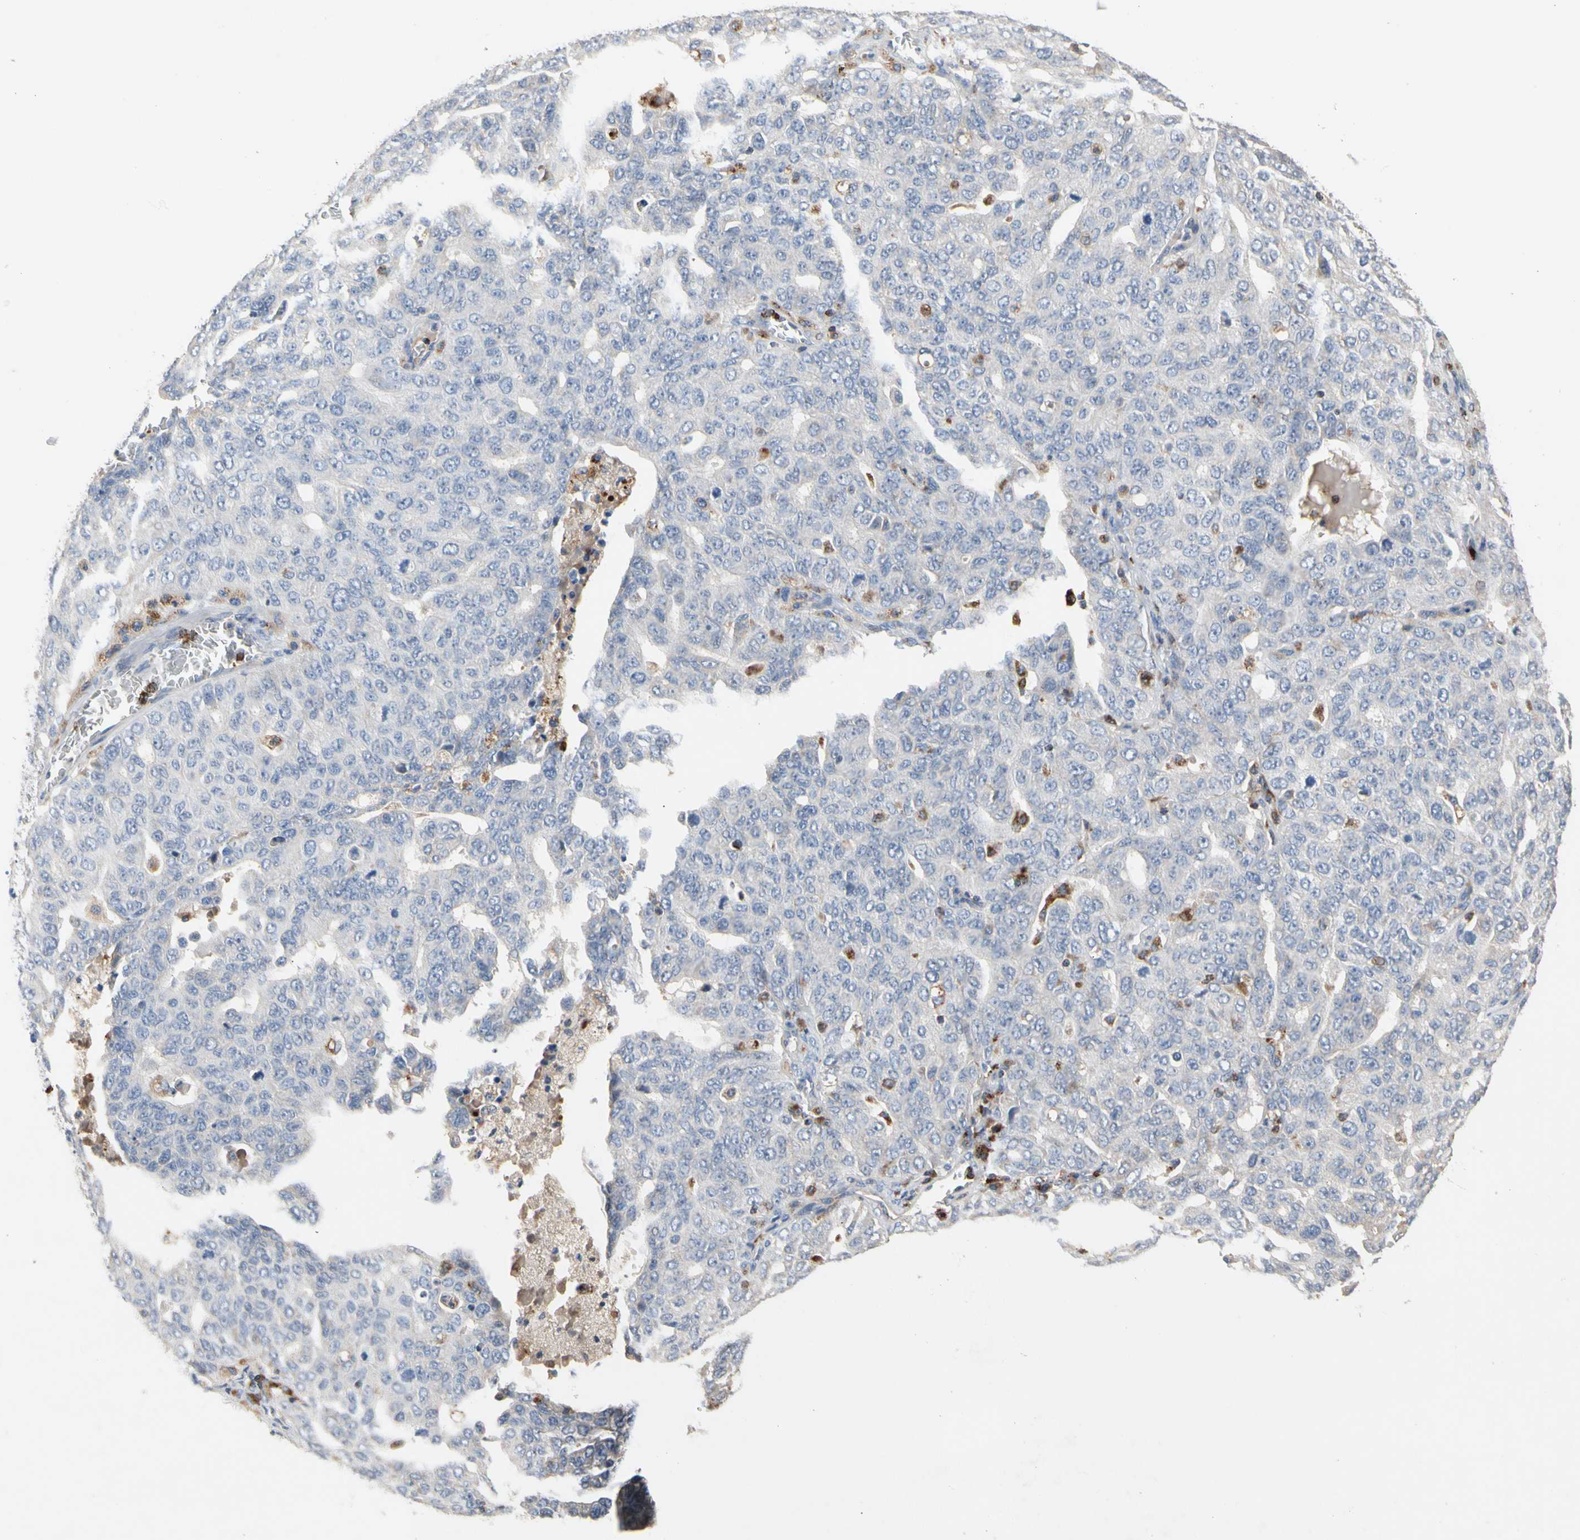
{"staining": {"intensity": "negative", "quantity": "none", "location": "none"}, "tissue": "ovarian cancer", "cell_type": "Tumor cells", "image_type": "cancer", "snomed": [{"axis": "morphology", "description": "Carcinoma, endometroid"}, {"axis": "topography", "description": "Ovary"}], "caption": "Immunohistochemical staining of ovarian cancer exhibits no significant staining in tumor cells. Brightfield microscopy of immunohistochemistry stained with DAB (brown) and hematoxylin (blue), captured at high magnification.", "gene": "ADA2", "patient": {"sex": "female", "age": 62}}